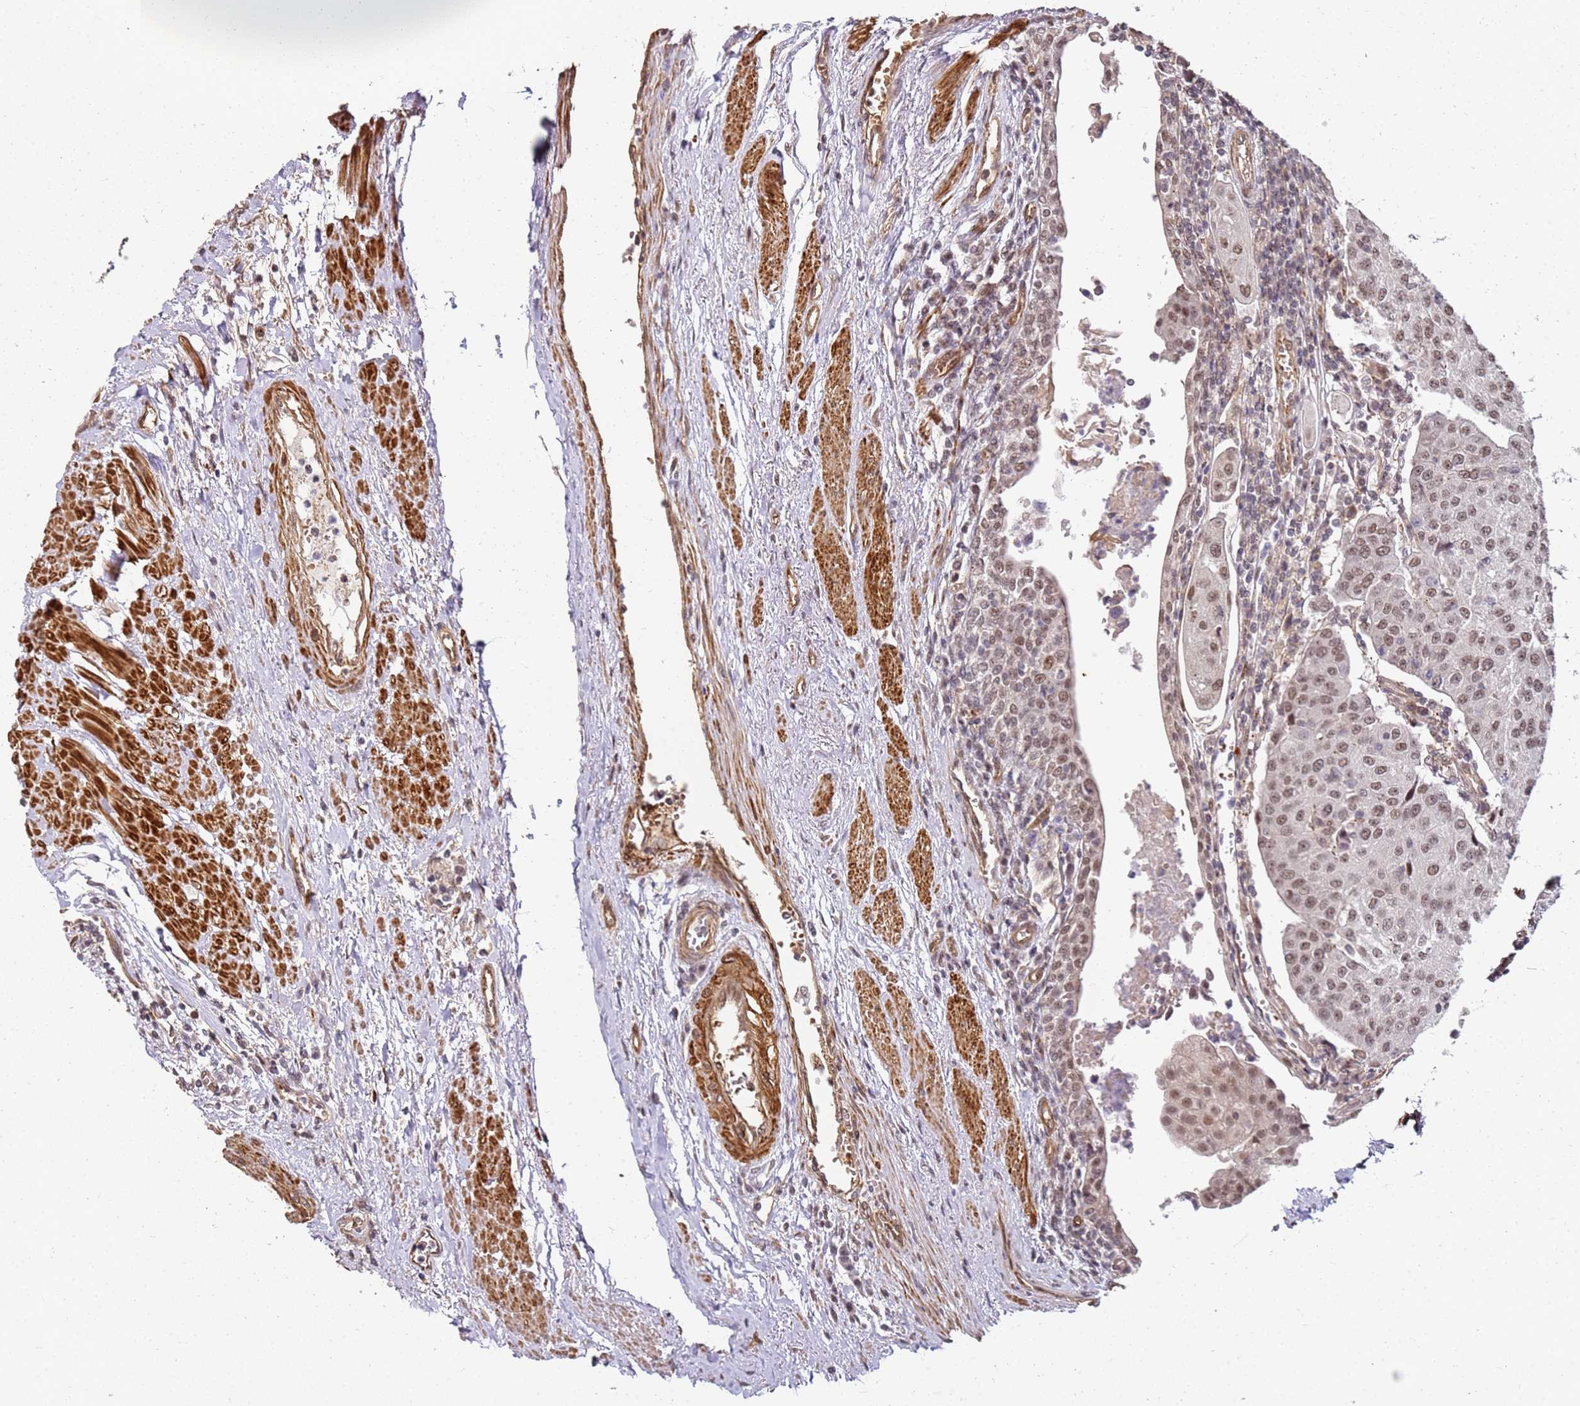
{"staining": {"intensity": "moderate", "quantity": ">75%", "location": "nuclear"}, "tissue": "urothelial cancer", "cell_type": "Tumor cells", "image_type": "cancer", "snomed": [{"axis": "morphology", "description": "Urothelial carcinoma, High grade"}, {"axis": "topography", "description": "Urinary bladder"}], "caption": "Urothelial cancer was stained to show a protein in brown. There is medium levels of moderate nuclear staining in about >75% of tumor cells. (Brightfield microscopy of DAB IHC at high magnification).", "gene": "ST18", "patient": {"sex": "female", "age": 85}}